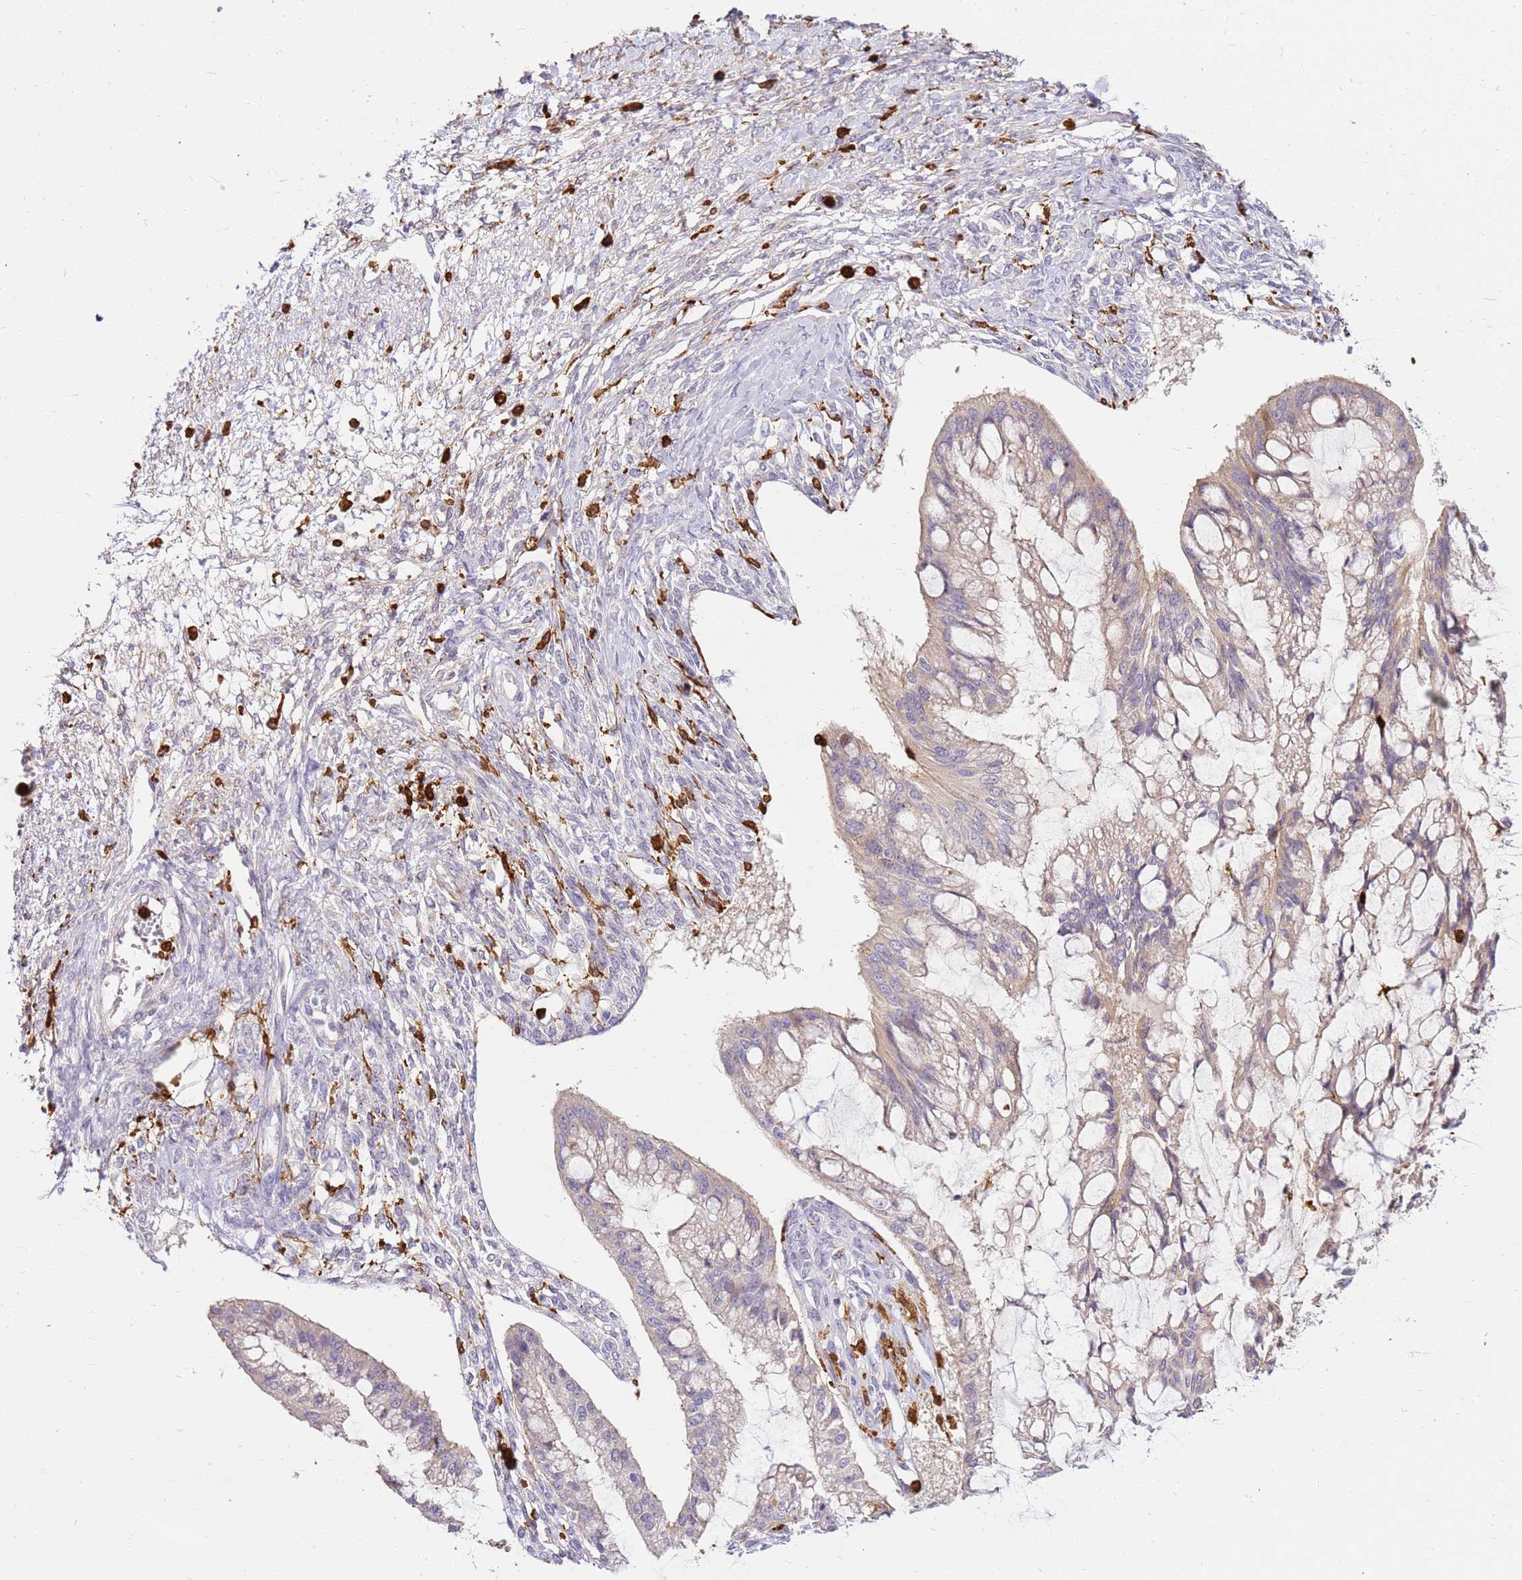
{"staining": {"intensity": "weak", "quantity": "<25%", "location": "cytoplasmic/membranous"}, "tissue": "ovarian cancer", "cell_type": "Tumor cells", "image_type": "cancer", "snomed": [{"axis": "morphology", "description": "Cystadenocarcinoma, mucinous, NOS"}, {"axis": "topography", "description": "Ovary"}], "caption": "The photomicrograph exhibits no significant positivity in tumor cells of mucinous cystadenocarcinoma (ovarian).", "gene": "CORO1A", "patient": {"sex": "female", "age": 73}}